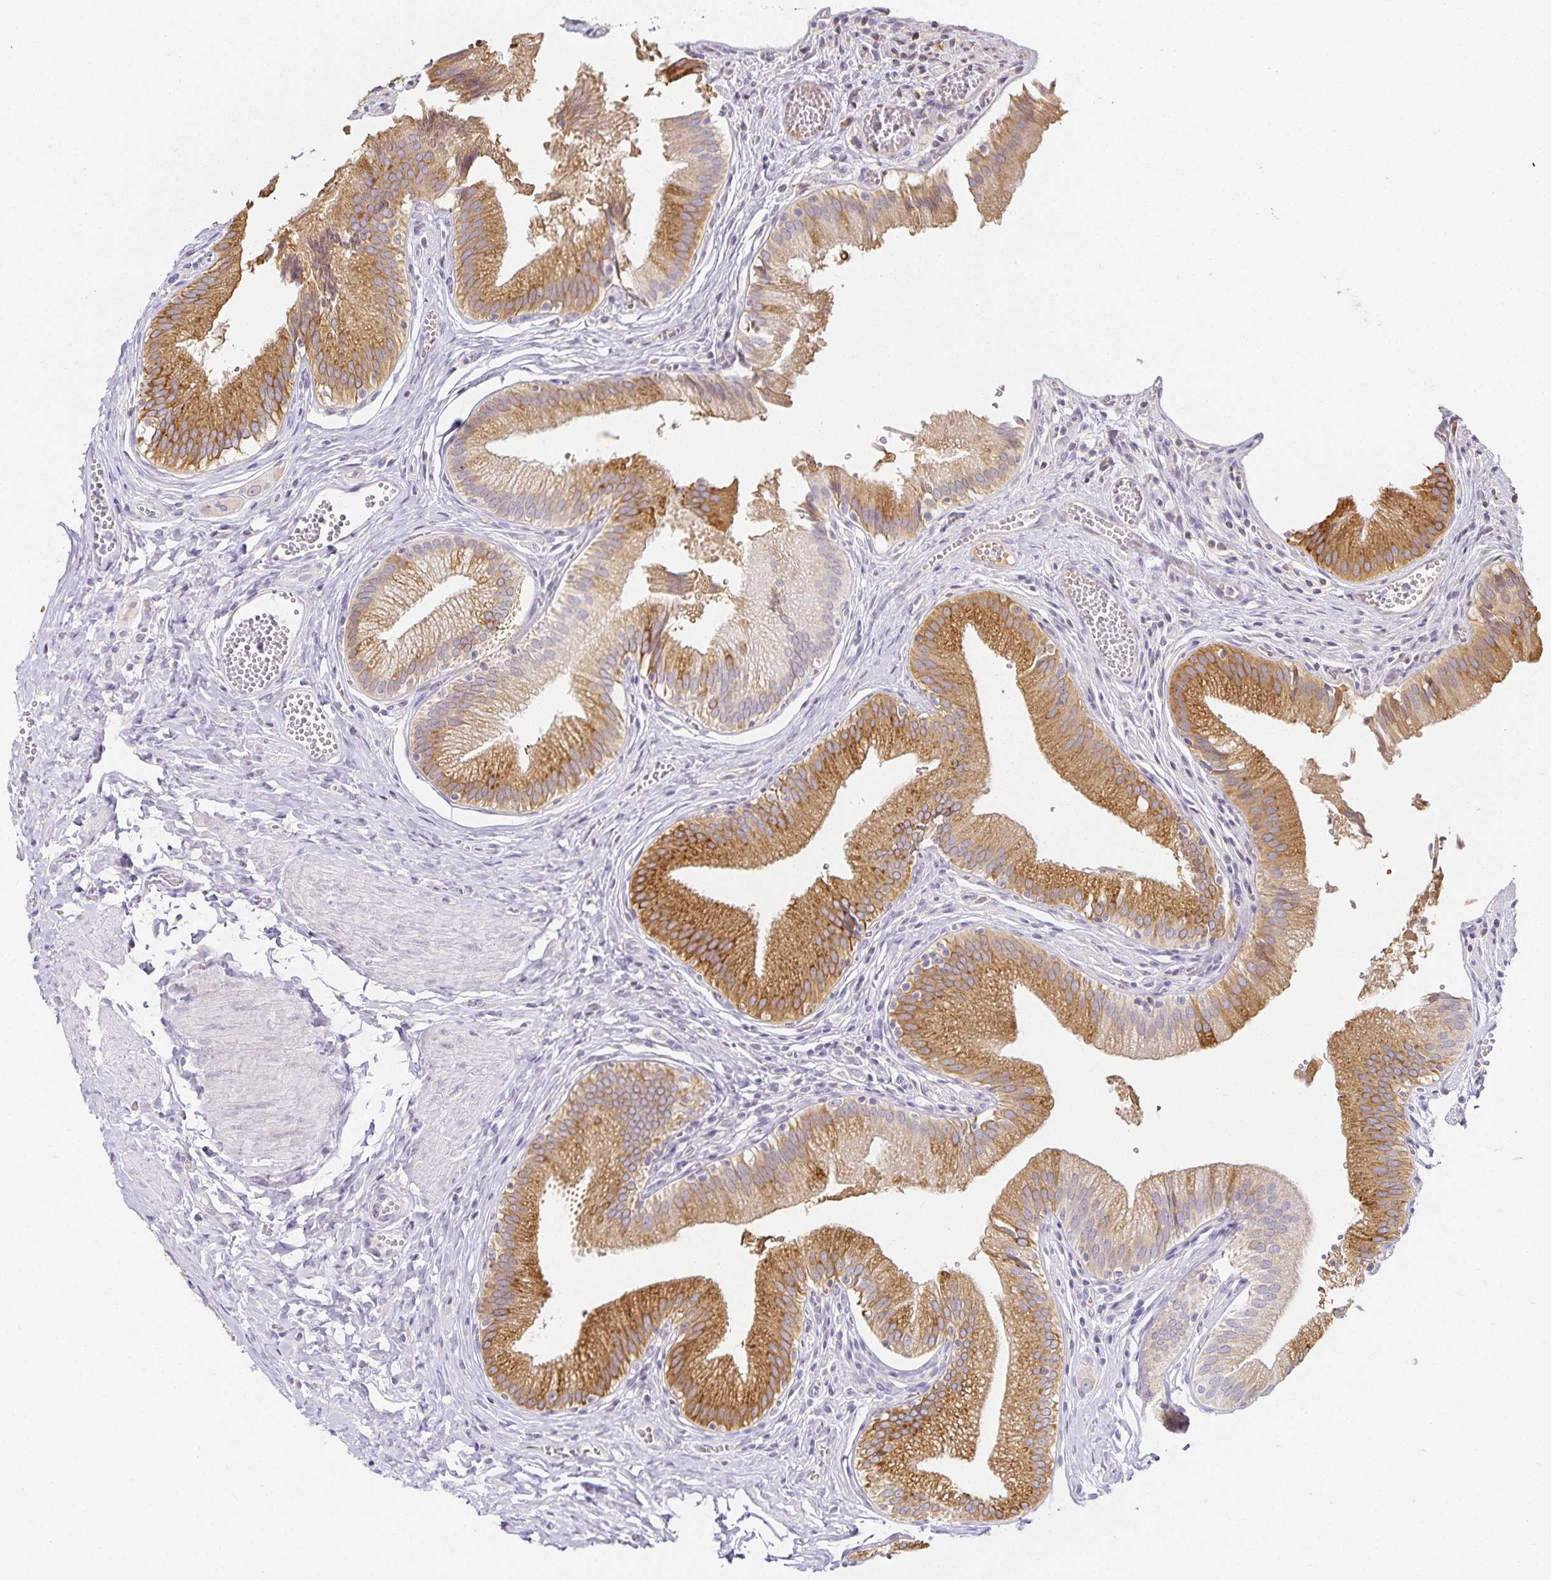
{"staining": {"intensity": "moderate", "quantity": ">75%", "location": "cytoplasmic/membranous"}, "tissue": "gallbladder", "cell_type": "Glandular cells", "image_type": "normal", "snomed": [{"axis": "morphology", "description": "Normal tissue, NOS"}, {"axis": "topography", "description": "Gallbladder"}, {"axis": "topography", "description": "Peripheral nerve tissue"}], "caption": "A brown stain labels moderate cytoplasmic/membranous staining of a protein in glandular cells of benign gallbladder. (DAB IHC with brightfield microscopy, high magnification).", "gene": "GP2", "patient": {"sex": "male", "age": 17}}